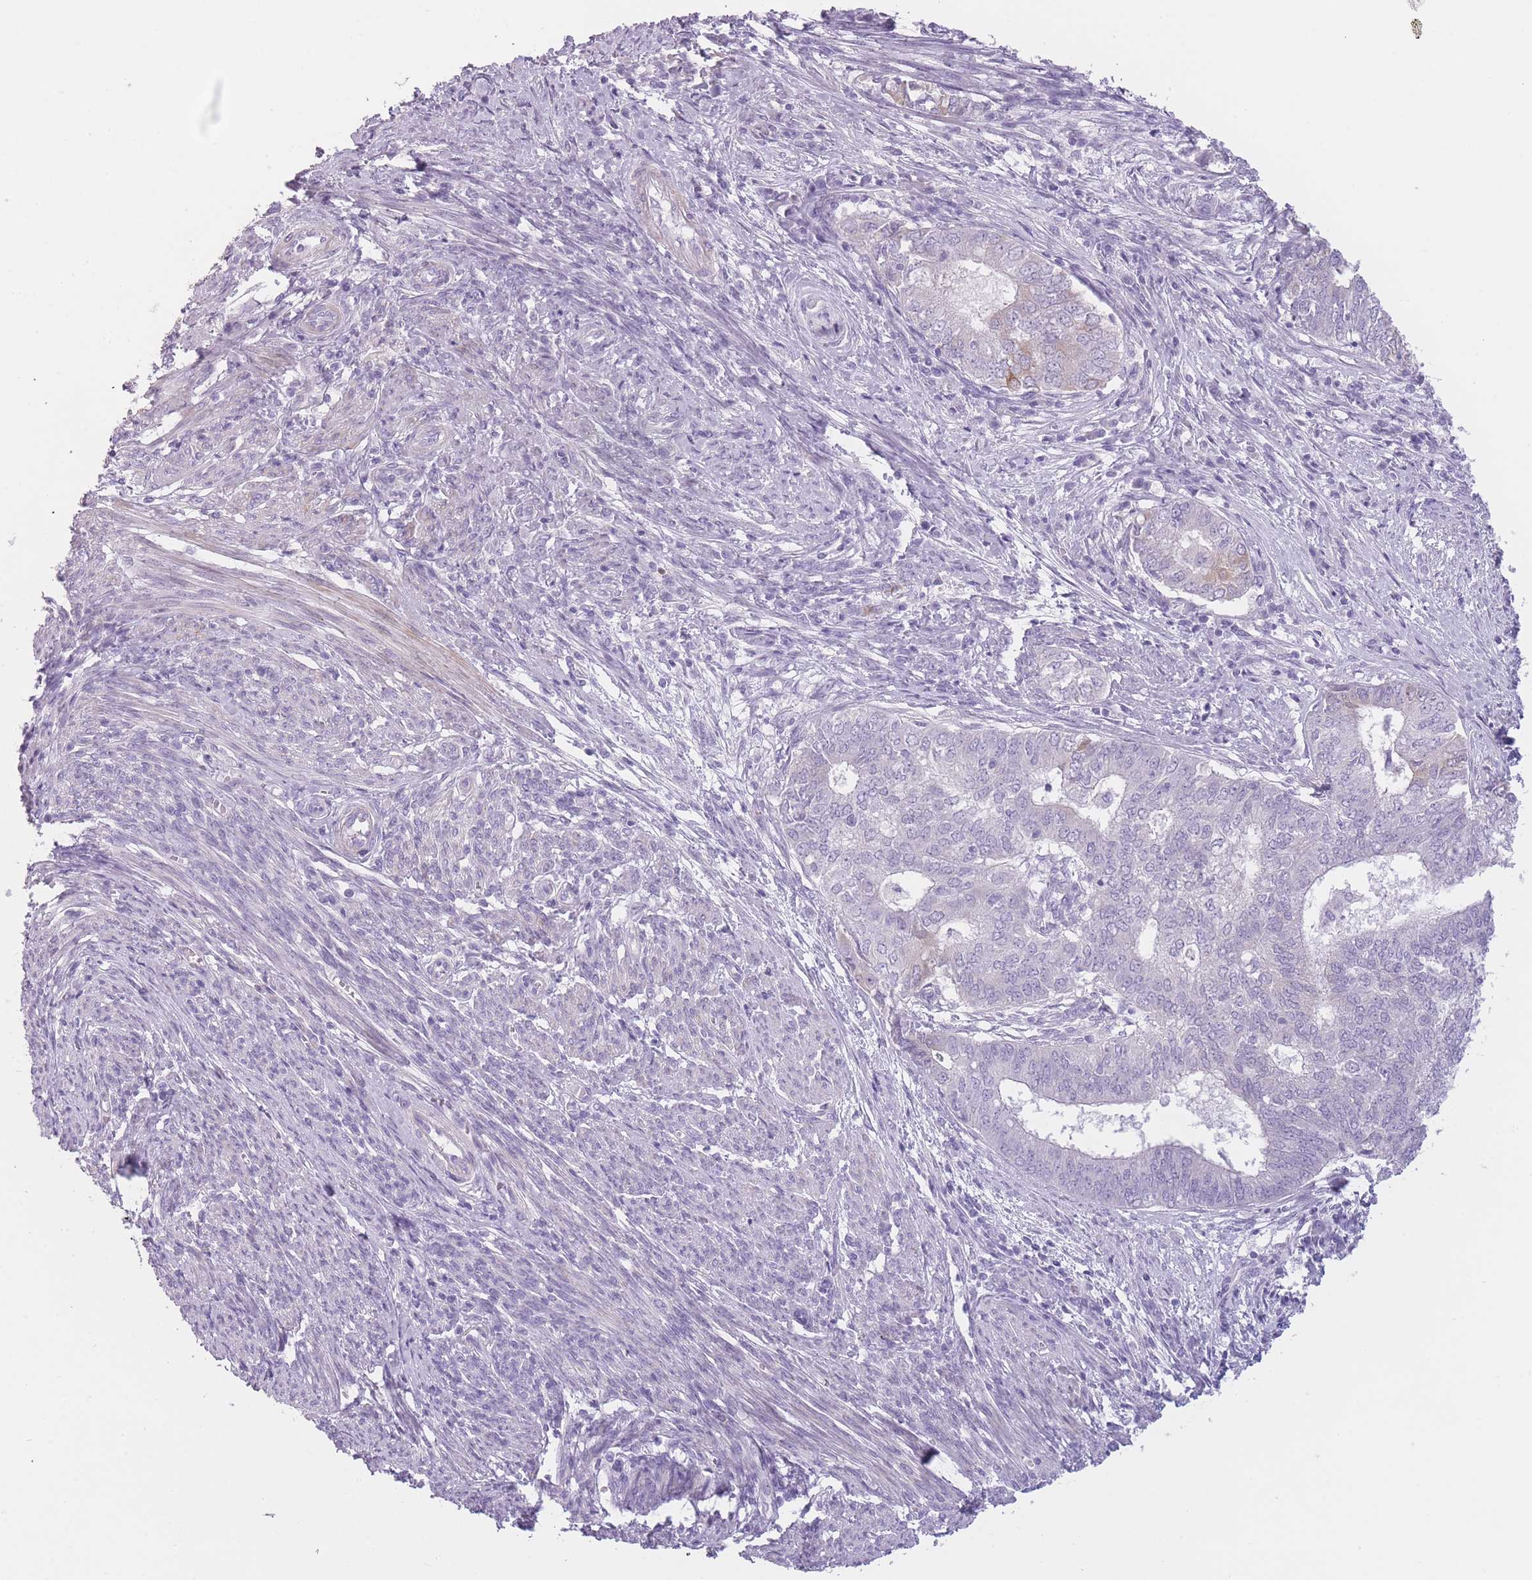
{"staining": {"intensity": "moderate", "quantity": "<25%", "location": "cytoplasmic/membranous"}, "tissue": "endometrial cancer", "cell_type": "Tumor cells", "image_type": "cancer", "snomed": [{"axis": "morphology", "description": "Adenocarcinoma, NOS"}, {"axis": "topography", "description": "Endometrium"}], "caption": "IHC photomicrograph of human endometrial cancer stained for a protein (brown), which displays low levels of moderate cytoplasmic/membranous positivity in approximately <25% of tumor cells.", "gene": "TMEM236", "patient": {"sex": "female", "age": 62}}